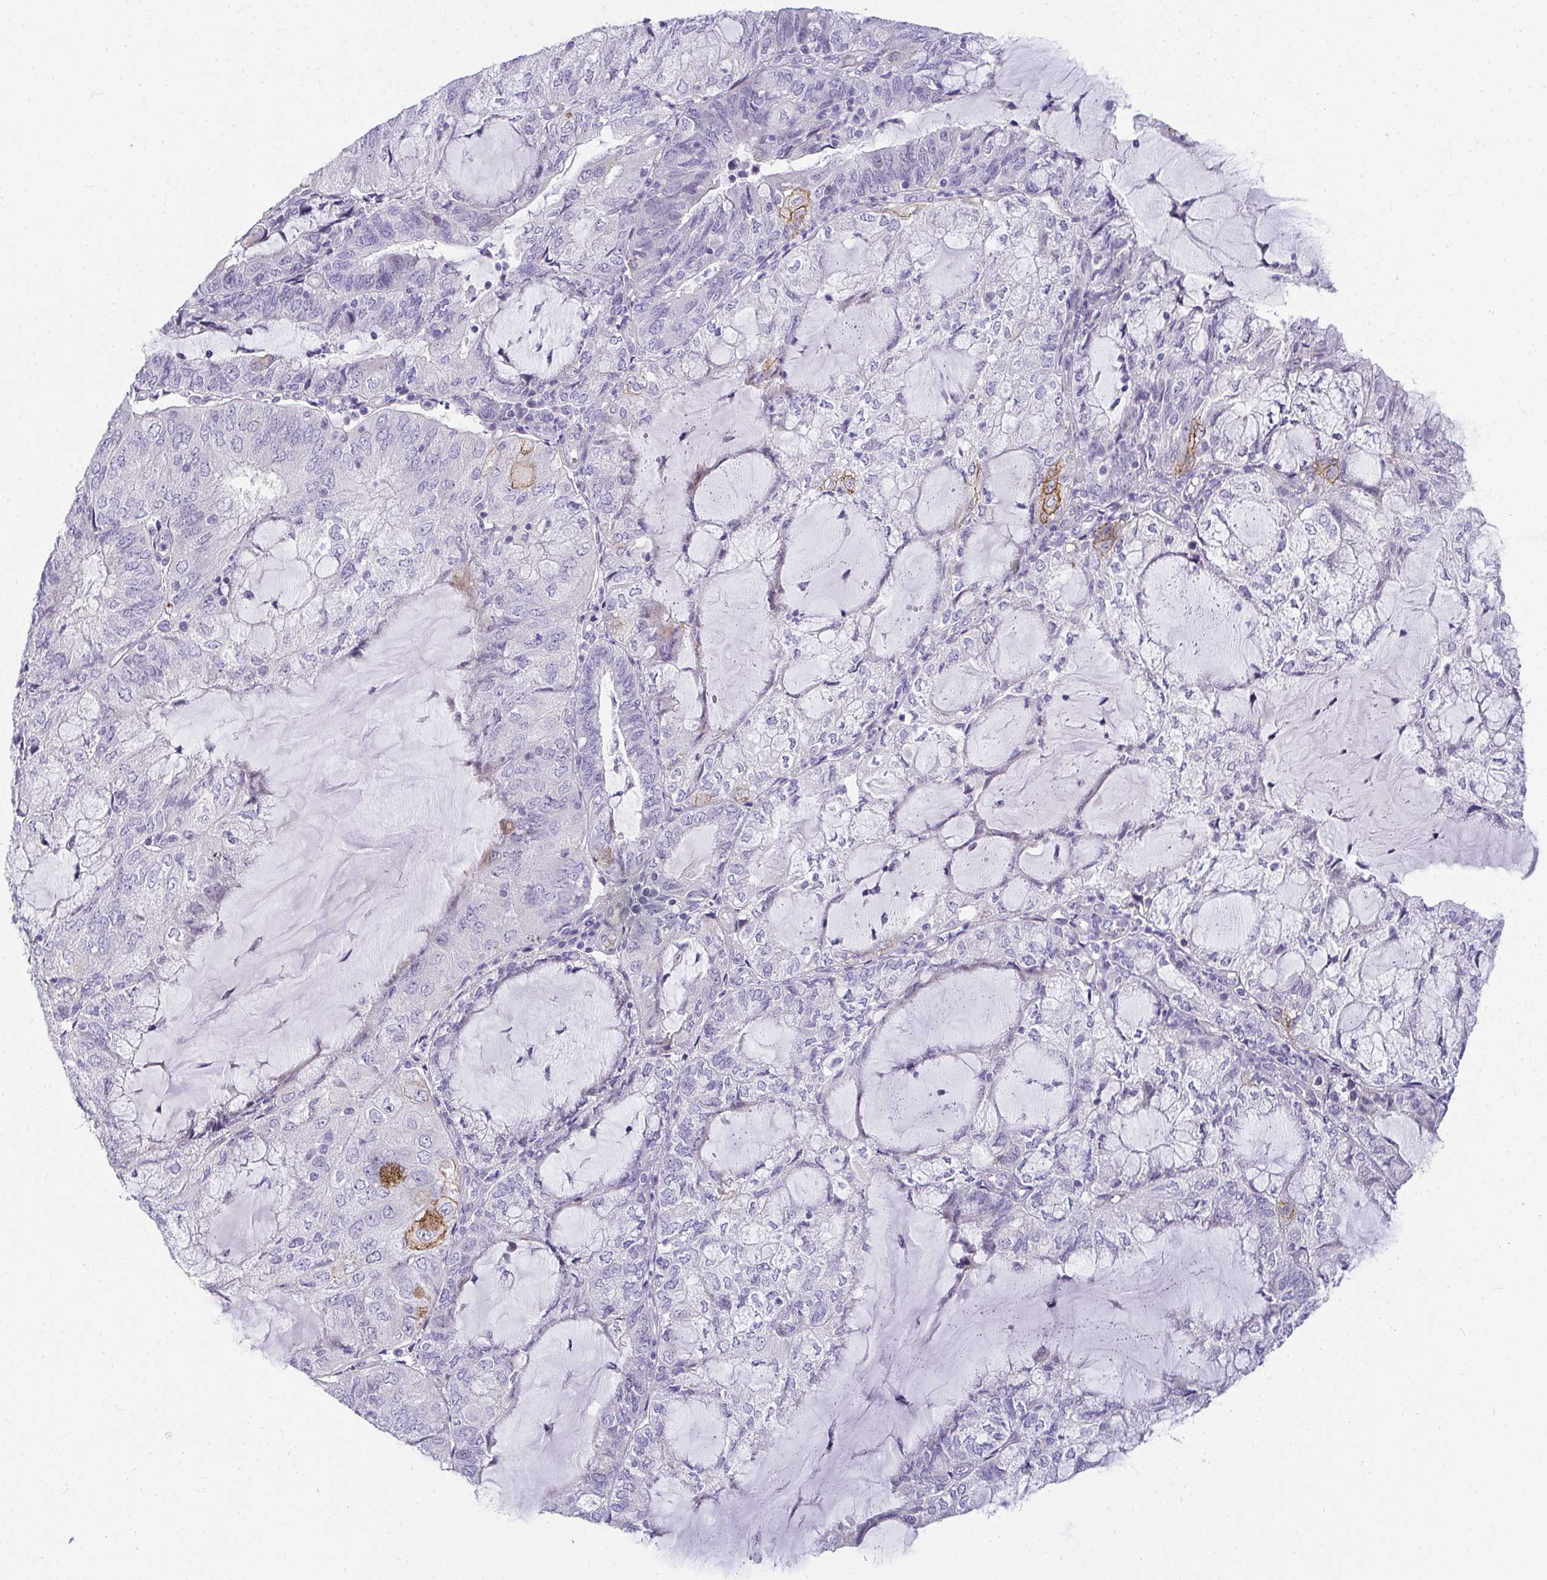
{"staining": {"intensity": "moderate", "quantity": "<25%", "location": "cytoplasmic/membranous"}, "tissue": "endometrial cancer", "cell_type": "Tumor cells", "image_type": "cancer", "snomed": [{"axis": "morphology", "description": "Adenocarcinoma, NOS"}, {"axis": "topography", "description": "Endometrium"}], "caption": "IHC histopathology image of human endometrial cancer stained for a protein (brown), which displays low levels of moderate cytoplasmic/membranous expression in about <25% of tumor cells.", "gene": "AK5", "patient": {"sex": "female", "age": 81}}